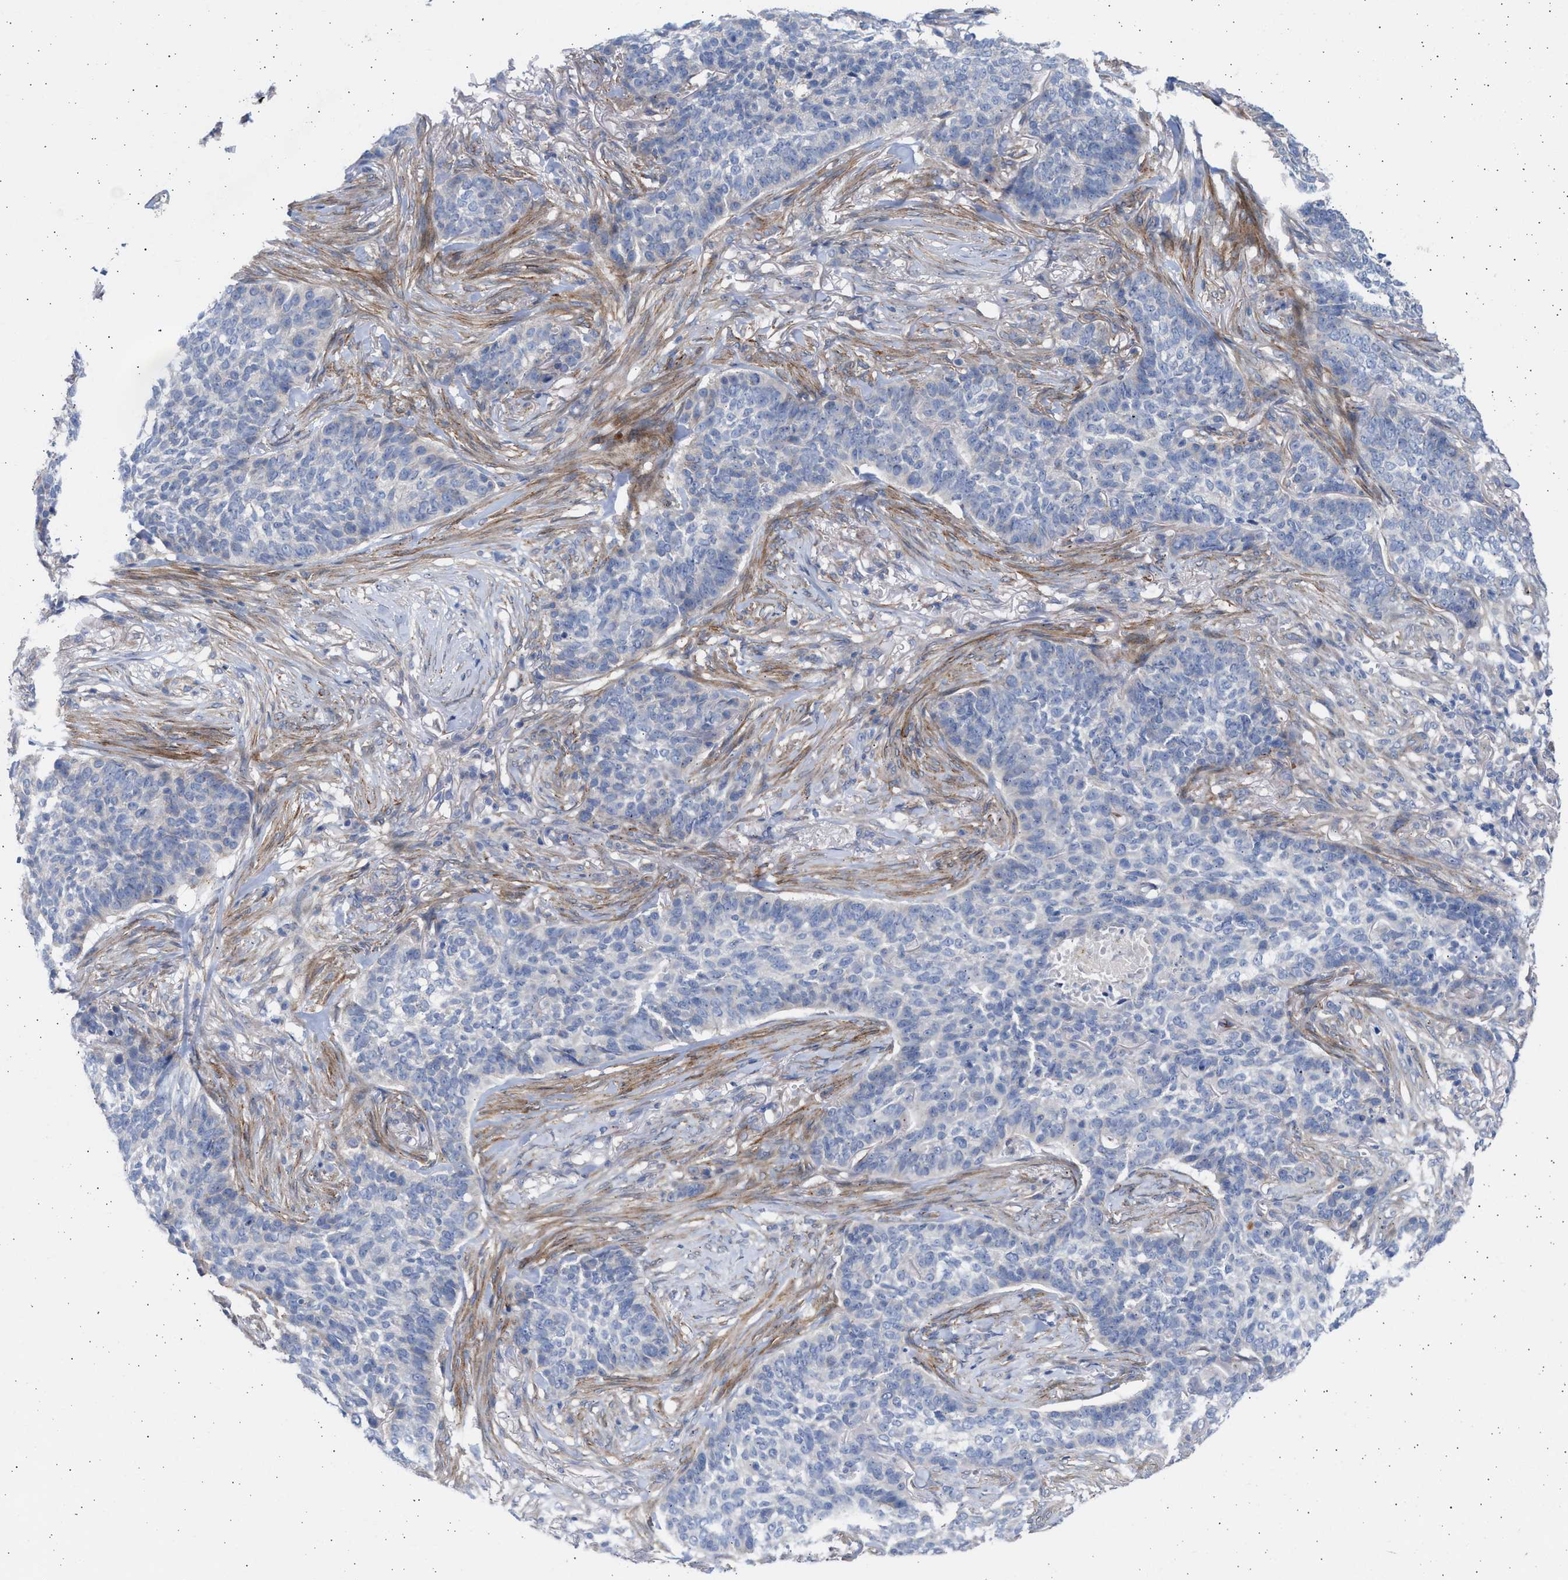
{"staining": {"intensity": "negative", "quantity": "none", "location": "none"}, "tissue": "skin cancer", "cell_type": "Tumor cells", "image_type": "cancer", "snomed": [{"axis": "morphology", "description": "Basal cell carcinoma"}, {"axis": "topography", "description": "Skin"}], "caption": "Immunohistochemistry histopathology image of neoplastic tissue: basal cell carcinoma (skin) stained with DAB (3,3'-diaminobenzidine) displays no significant protein expression in tumor cells.", "gene": "NBR1", "patient": {"sex": "male", "age": 85}}